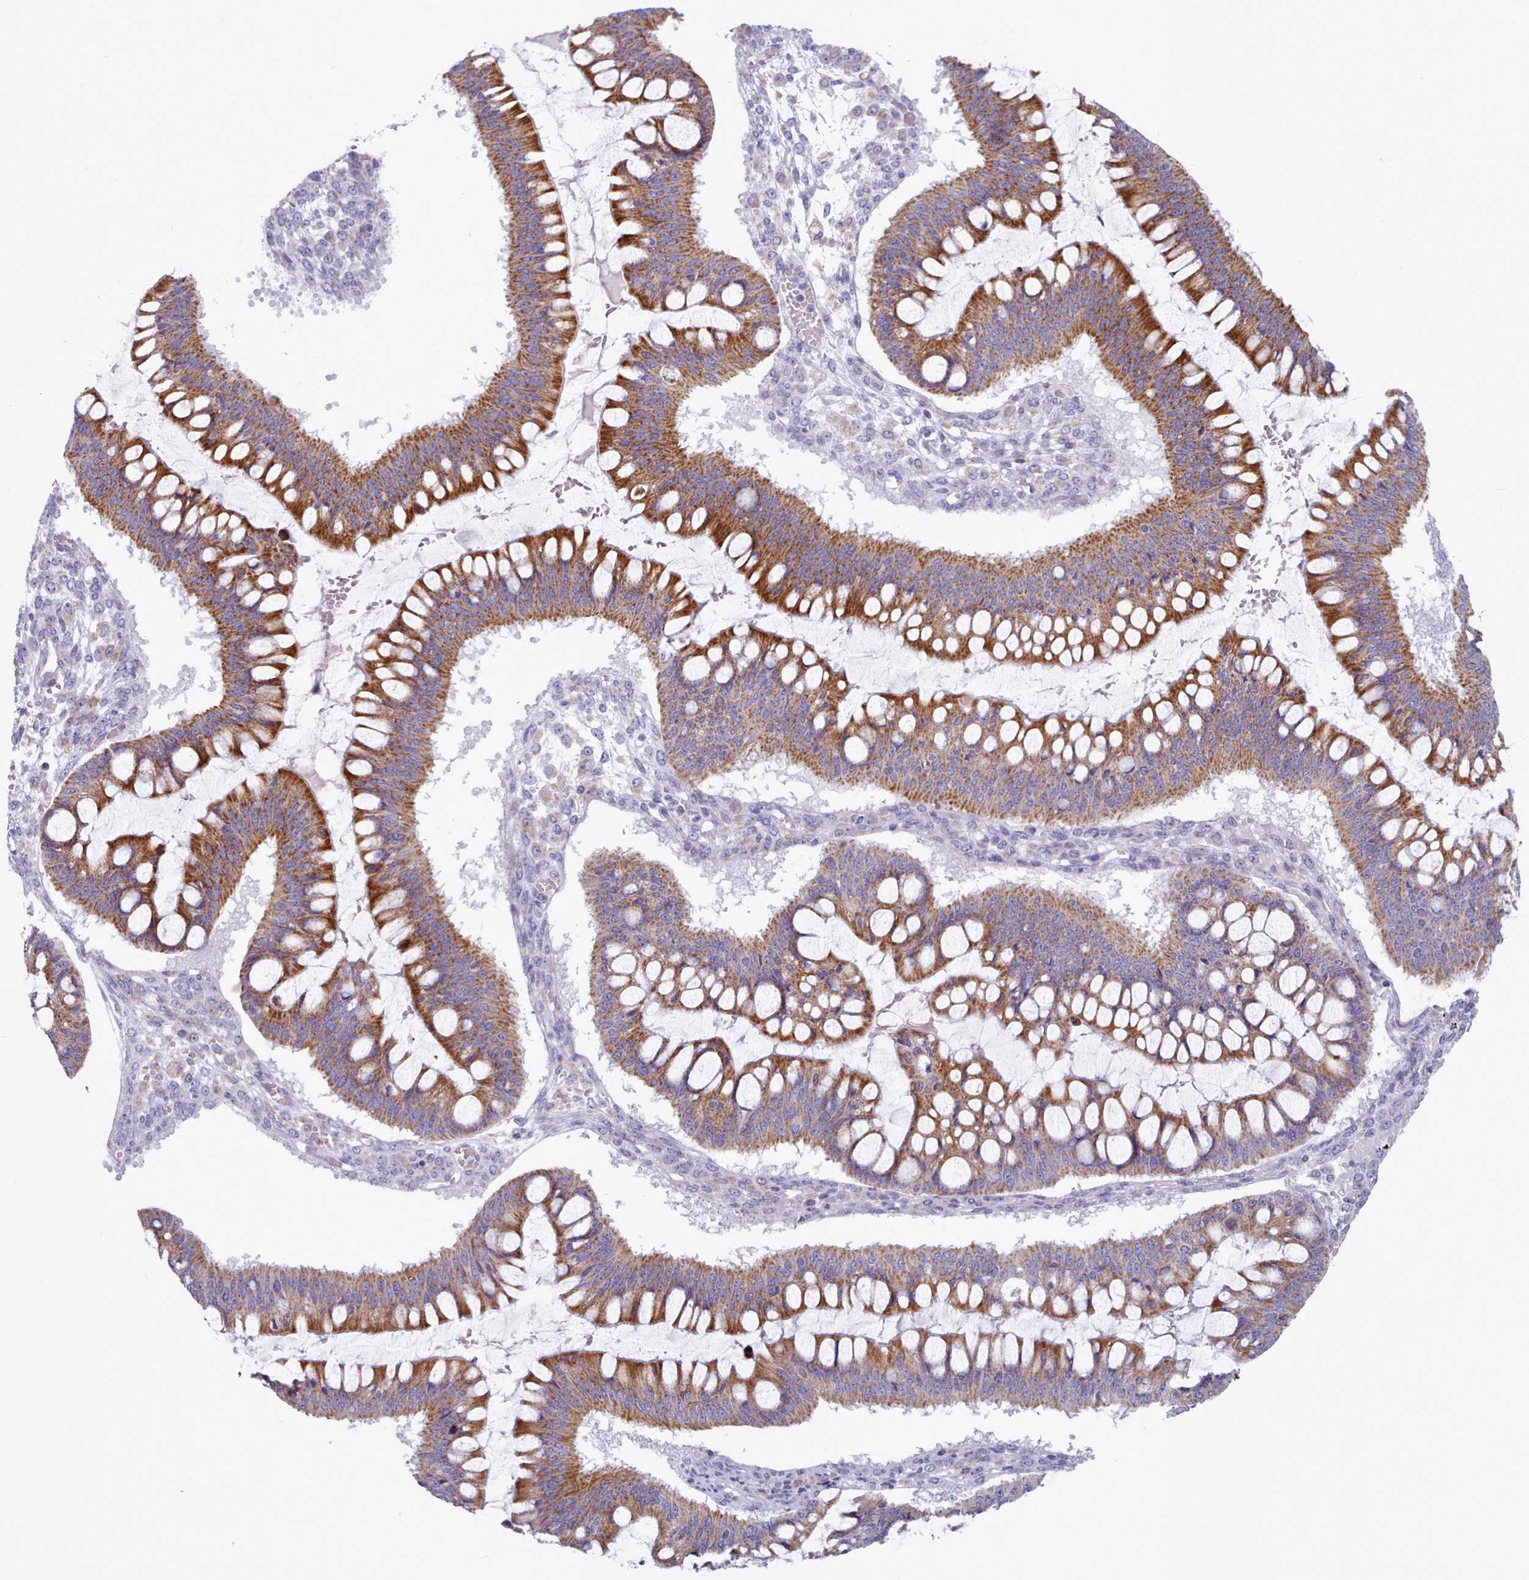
{"staining": {"intensity": "moderate", "quantity": ">75%", "location": "cytoplasmic/membranous"}, "tissue": "ovarian cancer", "cell_type": "Tumor cells", "image_type": "cancer", "snomed": [{"axis": "morphology", "description": "Cystadenocarcinoma, mucinous, NOS"}, {"axis": "topography", "description": "Ovary"}], "caption": "Protein expression analysis of ovarian mucinous cystadenocarcinoma displays moderate cytoplasmic/membranous staining in about >75% of tumor cells. (IHC, brightfield microscopy, high magnification).", "gene": "FAM170B", "patient": {"sex": "female", "age": 73}}